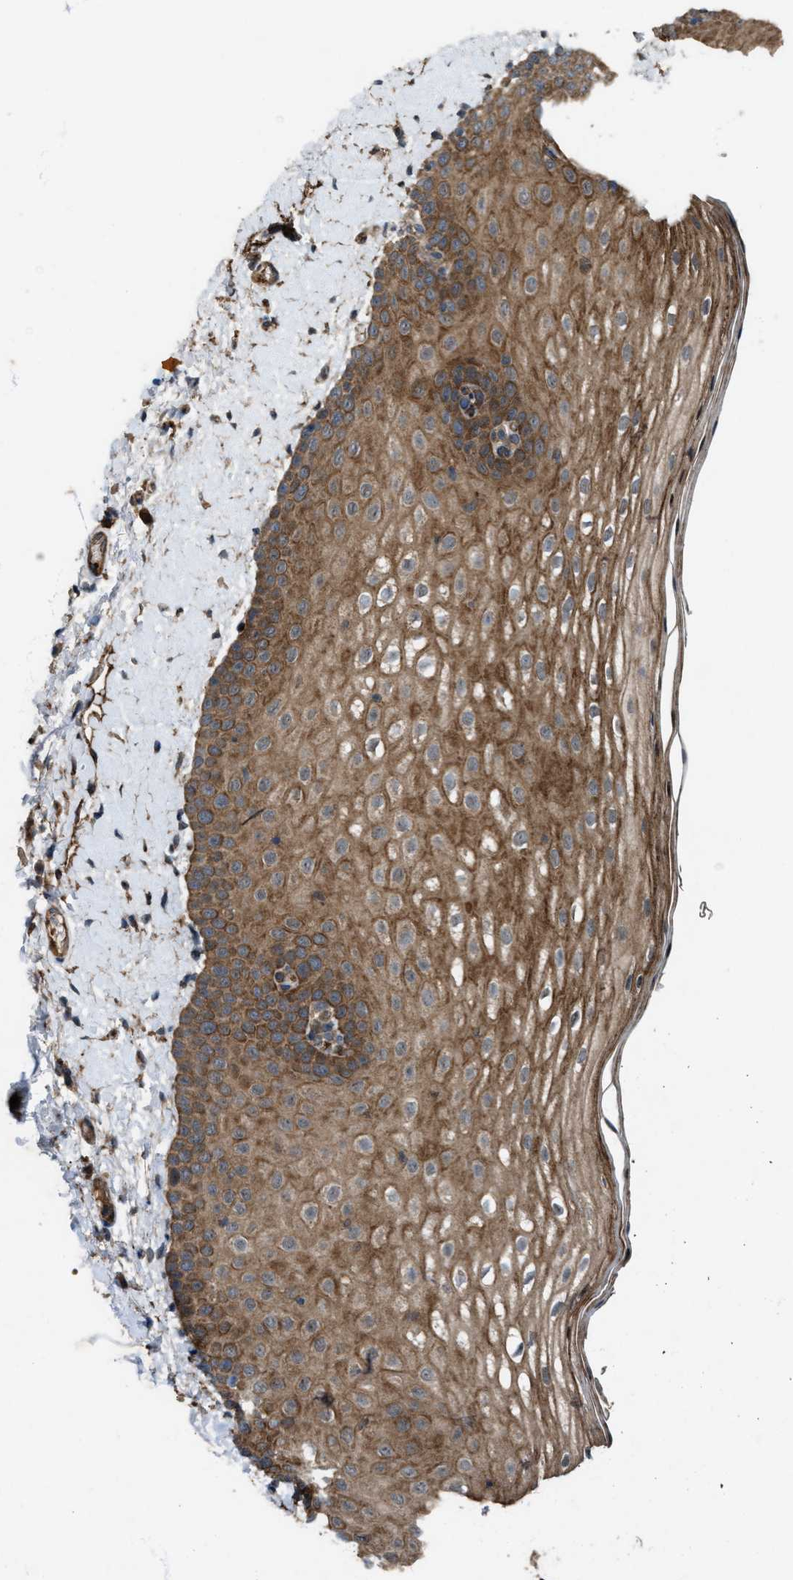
{"staining": {"intensity": "moderate", "quantity": ">75%", "location": "cytoplasmic/membranous"}, "tissue": "oral mucosa", "cell_type": "Squamous epithelial cells", "image_type": "normal", "snomed": [{"axis": "morphology", "description": "Normal tissue, NOS"}, {"axis": "topography", "description": "Skin"}, {"axis": "topography", "description": "Oral tissue"}], "caption": "DAB immunohistochemical staining of benign human oral mucosa shows moderate cytoplasmic/membranous protein positivity in about >75% of squamous epithelial cells.", "gene": "LRRC72", "patient": {"sex": "male", "age": 84}}